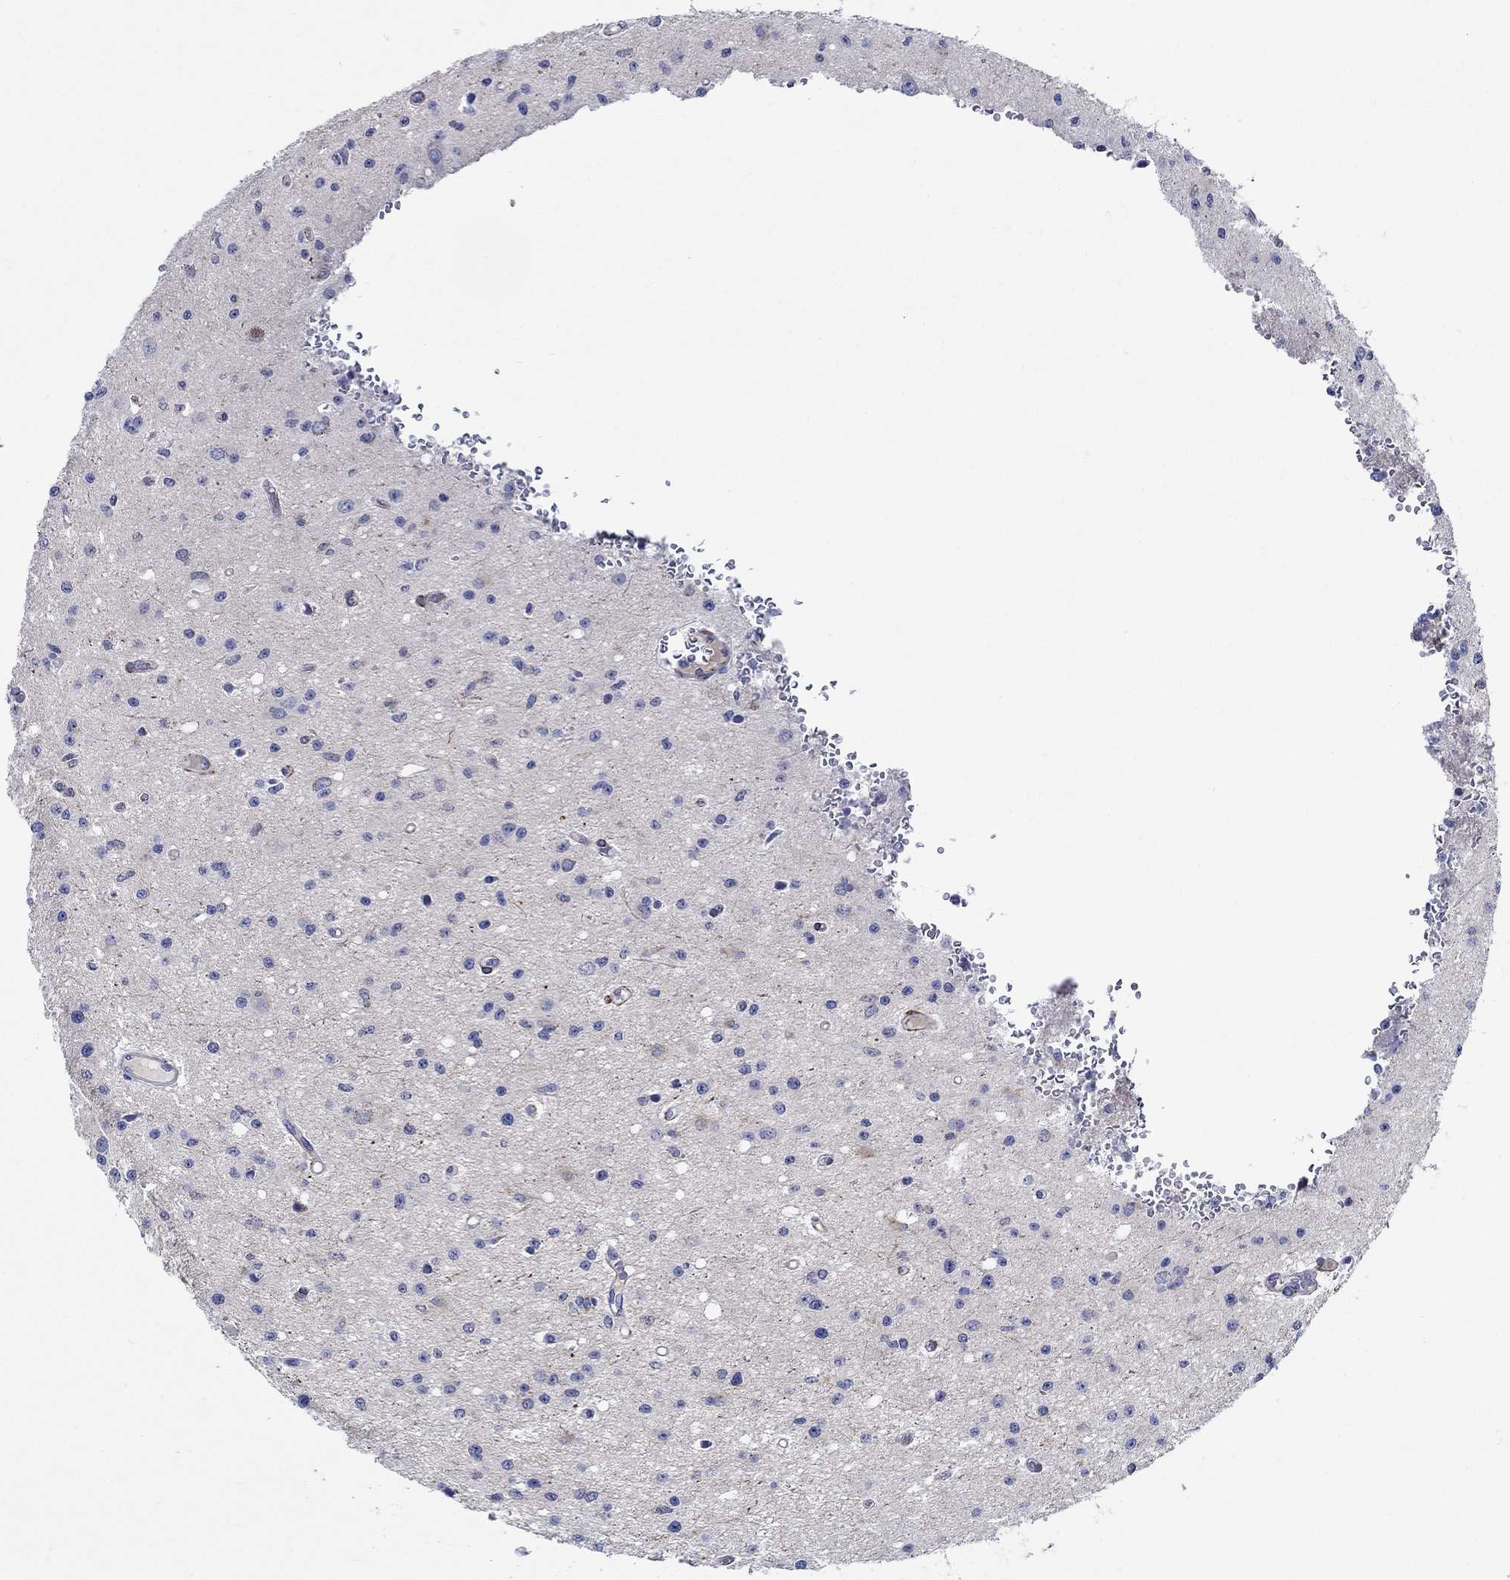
{"staining": {"intensity": "negative", "quantity": "none", "location": "none"}, "tissue": "glioma", "cell_type": "Tumor cells", "image_type": "cancer", "snomed": [{"axis": "morphology", "description": "Glioma, malignant, Low grade"}, {"axis": "topography", "description": "Brain"}], "caption": "An image of human glioma is negative for staining in tumor cells.", "gene": "MC2R", "patient": {"sex": "female", "age": 45}}